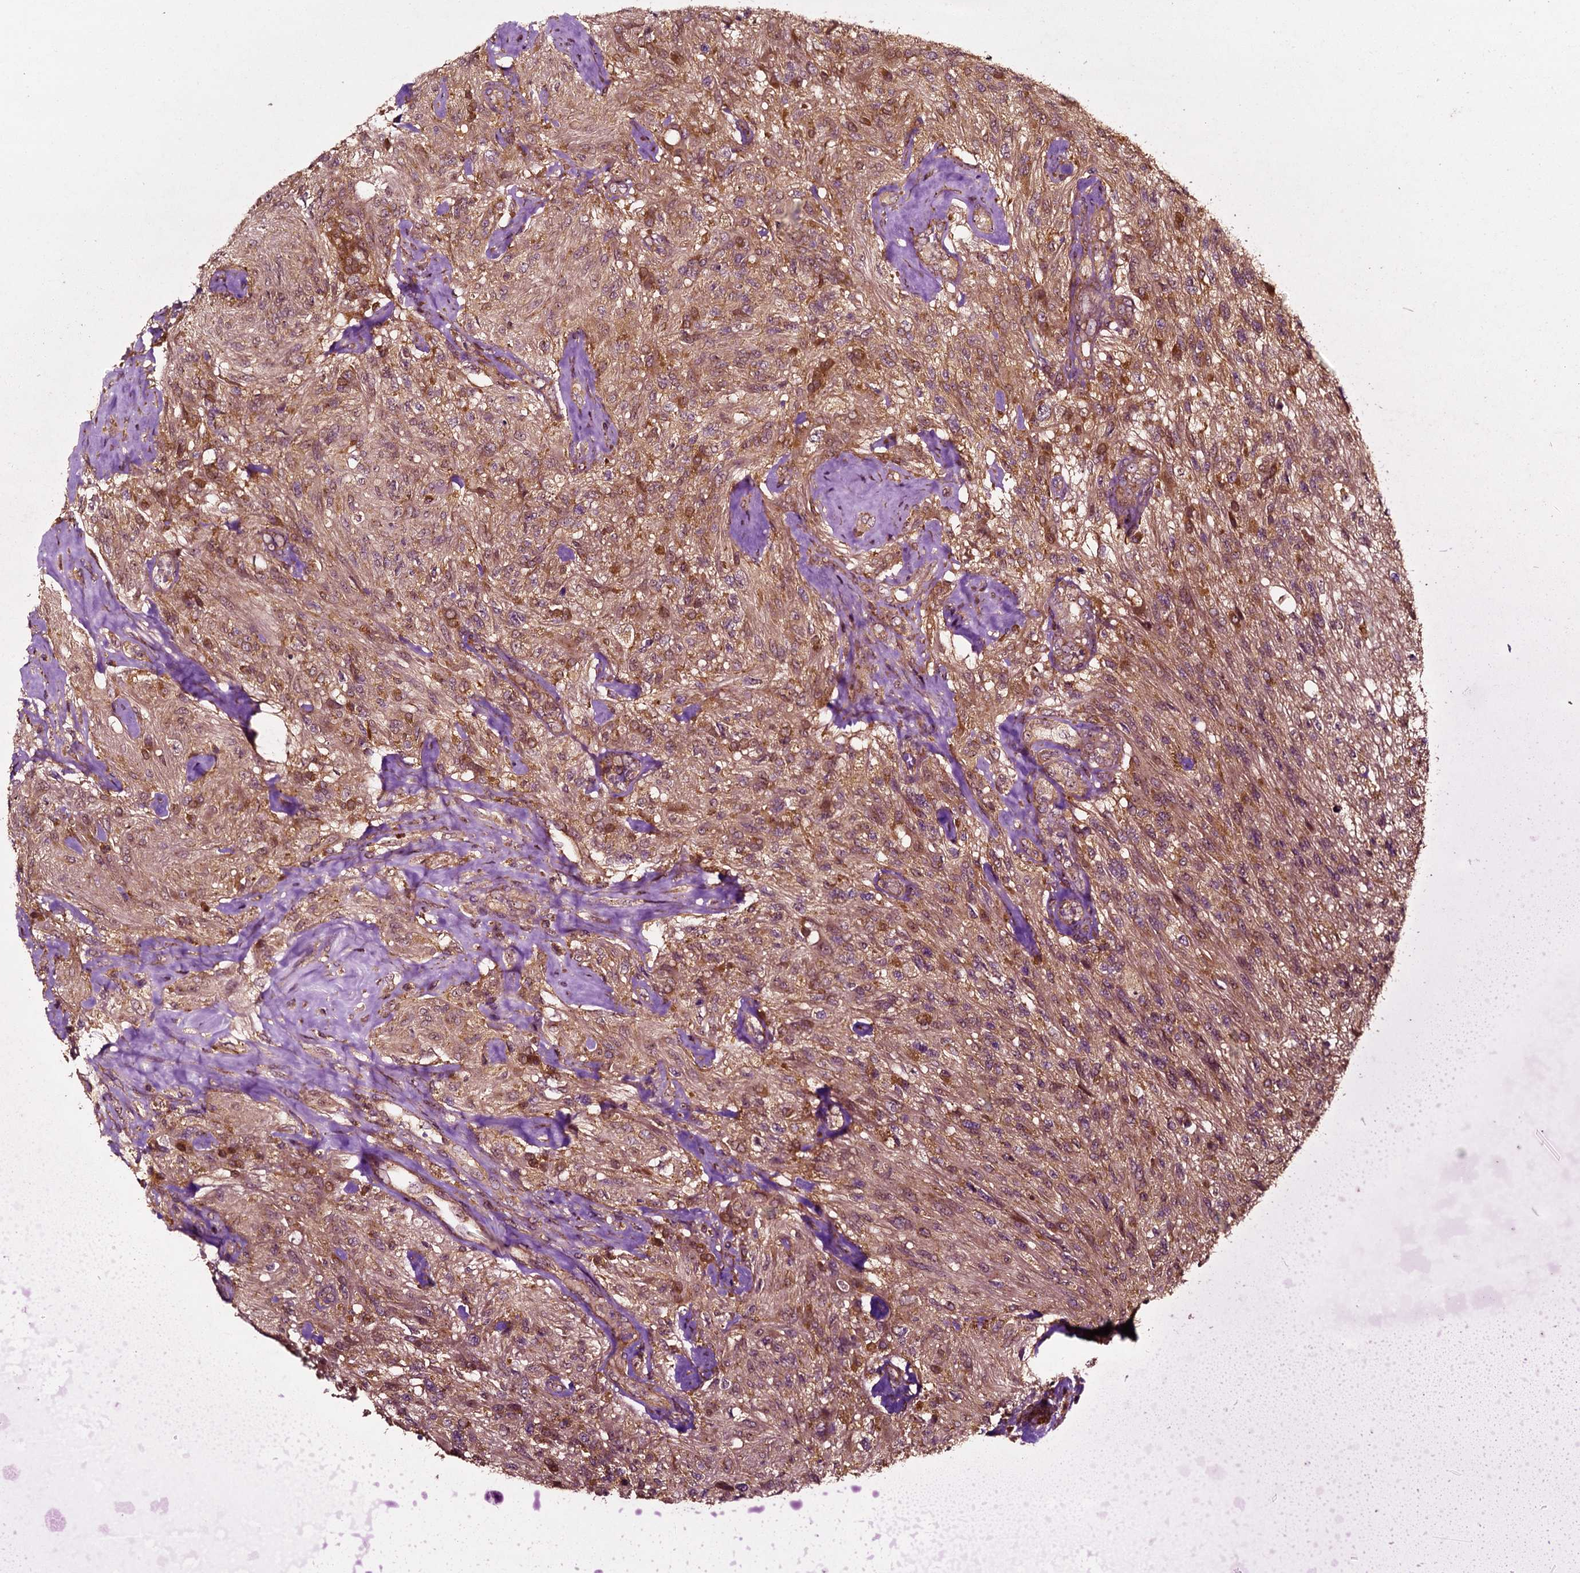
{"staining": {"intensity": "moderate", "quantity": ">75%", "location": "cytoplasmic/membranous"}, "tissue": "glioma", "cell_type": "Tumor cells", "image_type": "cancer", "snomed": [{"axis": "morphology", "description": "Glioma, malignant, High grade"}, {"axis": "topography", "description": "Brain"}], "caption": "Moderate cytoplasmic/membranous protein staining is seen in about >75% of tumor cells in malignant high-grade glioma.", "gene": "KXD1", "patient": {"sex": "male", "age": 56}}